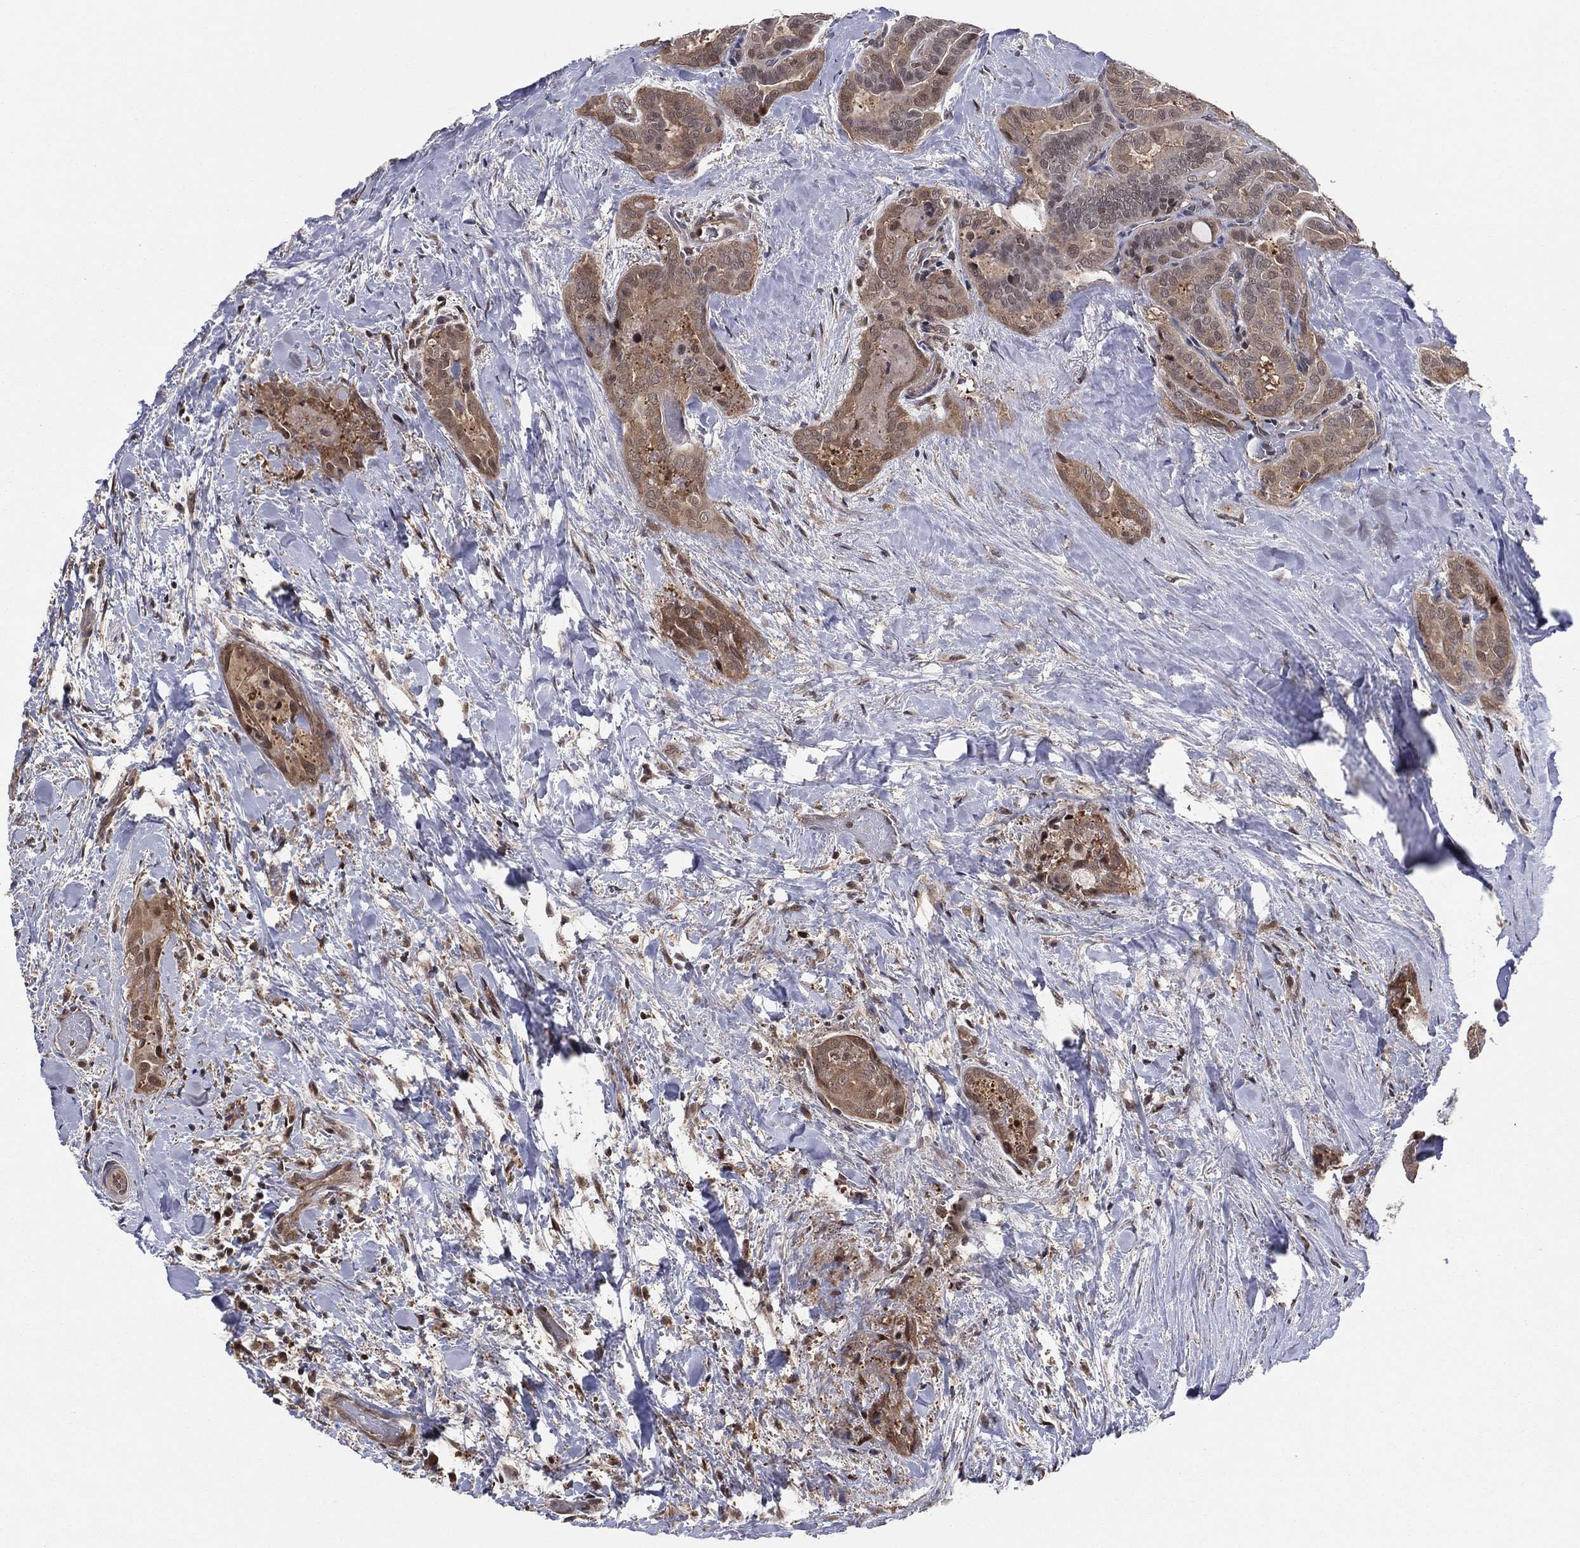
{"staining": {"intensity": "moderate", "quantity": "25%-75%", "location": "cytoplasmic/membranous,nuclear"}, "tissue": "thyroid cancer", "cell_type": "Tumor cells", "image_type": "cancer", "snomed": [{"axis": "morphology", "description": "Papillary adenocarcinoma, NOS"}, {"axis": "topography", "description": "Thyroid gland"}], "caption": "Immunohistochemistry (IHC) staining of thyroid papillary adenocarcinoma, which exhibits medium levels of moderate cytoplasmic/membranous and nuclear expression in approximately 25%-75% of tumor cells indicating moderate cytoplasmic/membranous and nuclear protein expression. The staining was performed using DAB (brown) for protein detection and nuclei were counterstained in hematoxylin (blue).", "gene": "ICOSLG", "patient": {"sex": "female", "age": 39}}